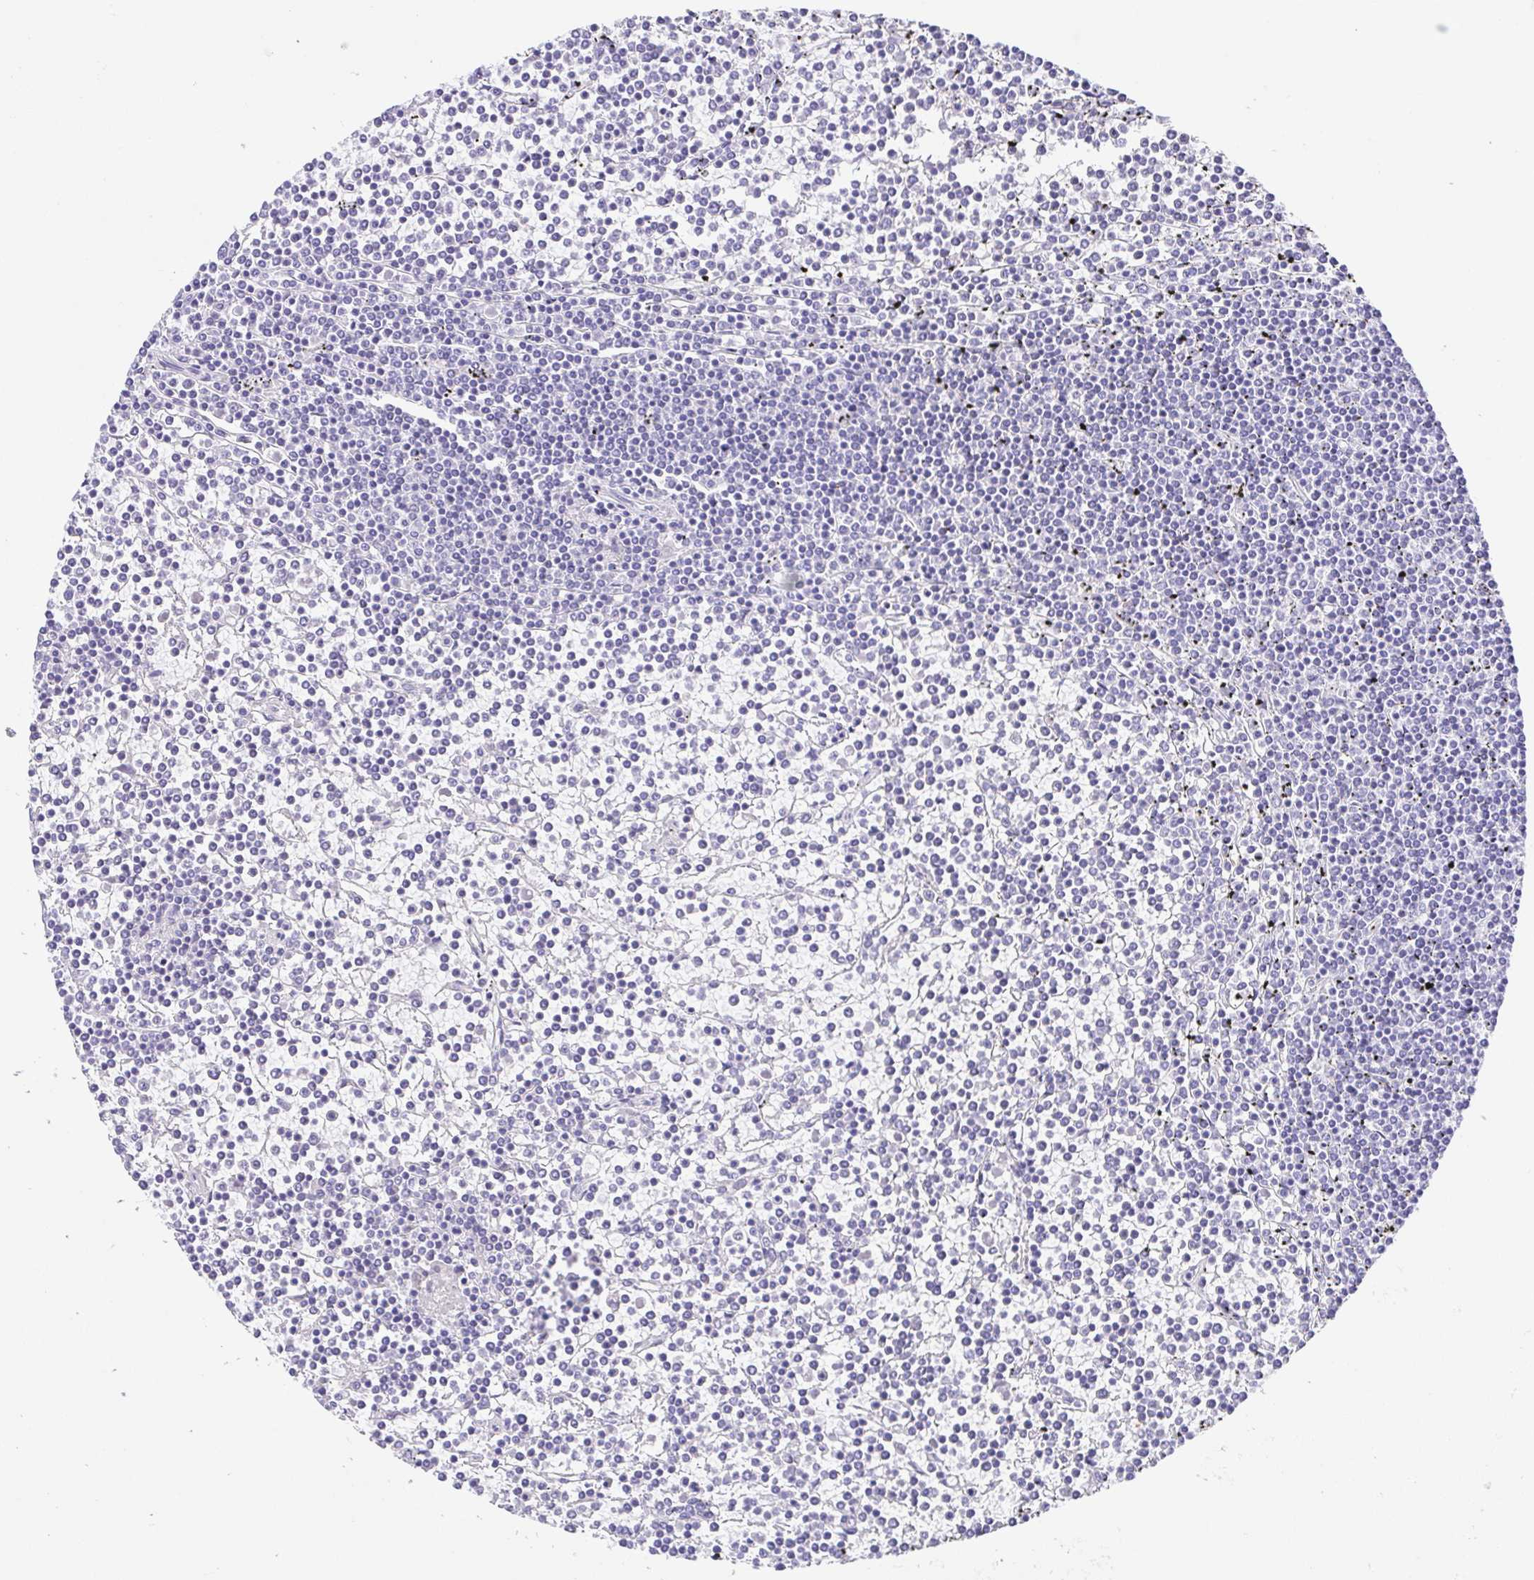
{"staining": {"intensity": "negative", "quantity": "none", "location": "none"}, "tissue": "lymphoma", "cell_type": "Tumor cells", "image_type": "cancer", "snomed": [{"axis": "morphology", "description": "Malignant lymphoma, non-Hodgkin's type, Low grade"}, {"axis": "topography", "description": "Spleen"}], "caption": "Immunohistochemistry image of malignant lymphoma, non-Hodgkin's type (low-grade) stained for a protein (brown), which displays no positivity in tumor cells. The staining was performed using DAB to visualize the protein expression in brown, while the nuclei were stained in blue with hematoxylin (Magnification: 20x).", "gene": "SPATA4", "patient": {"sex": "female", "age": 19}}